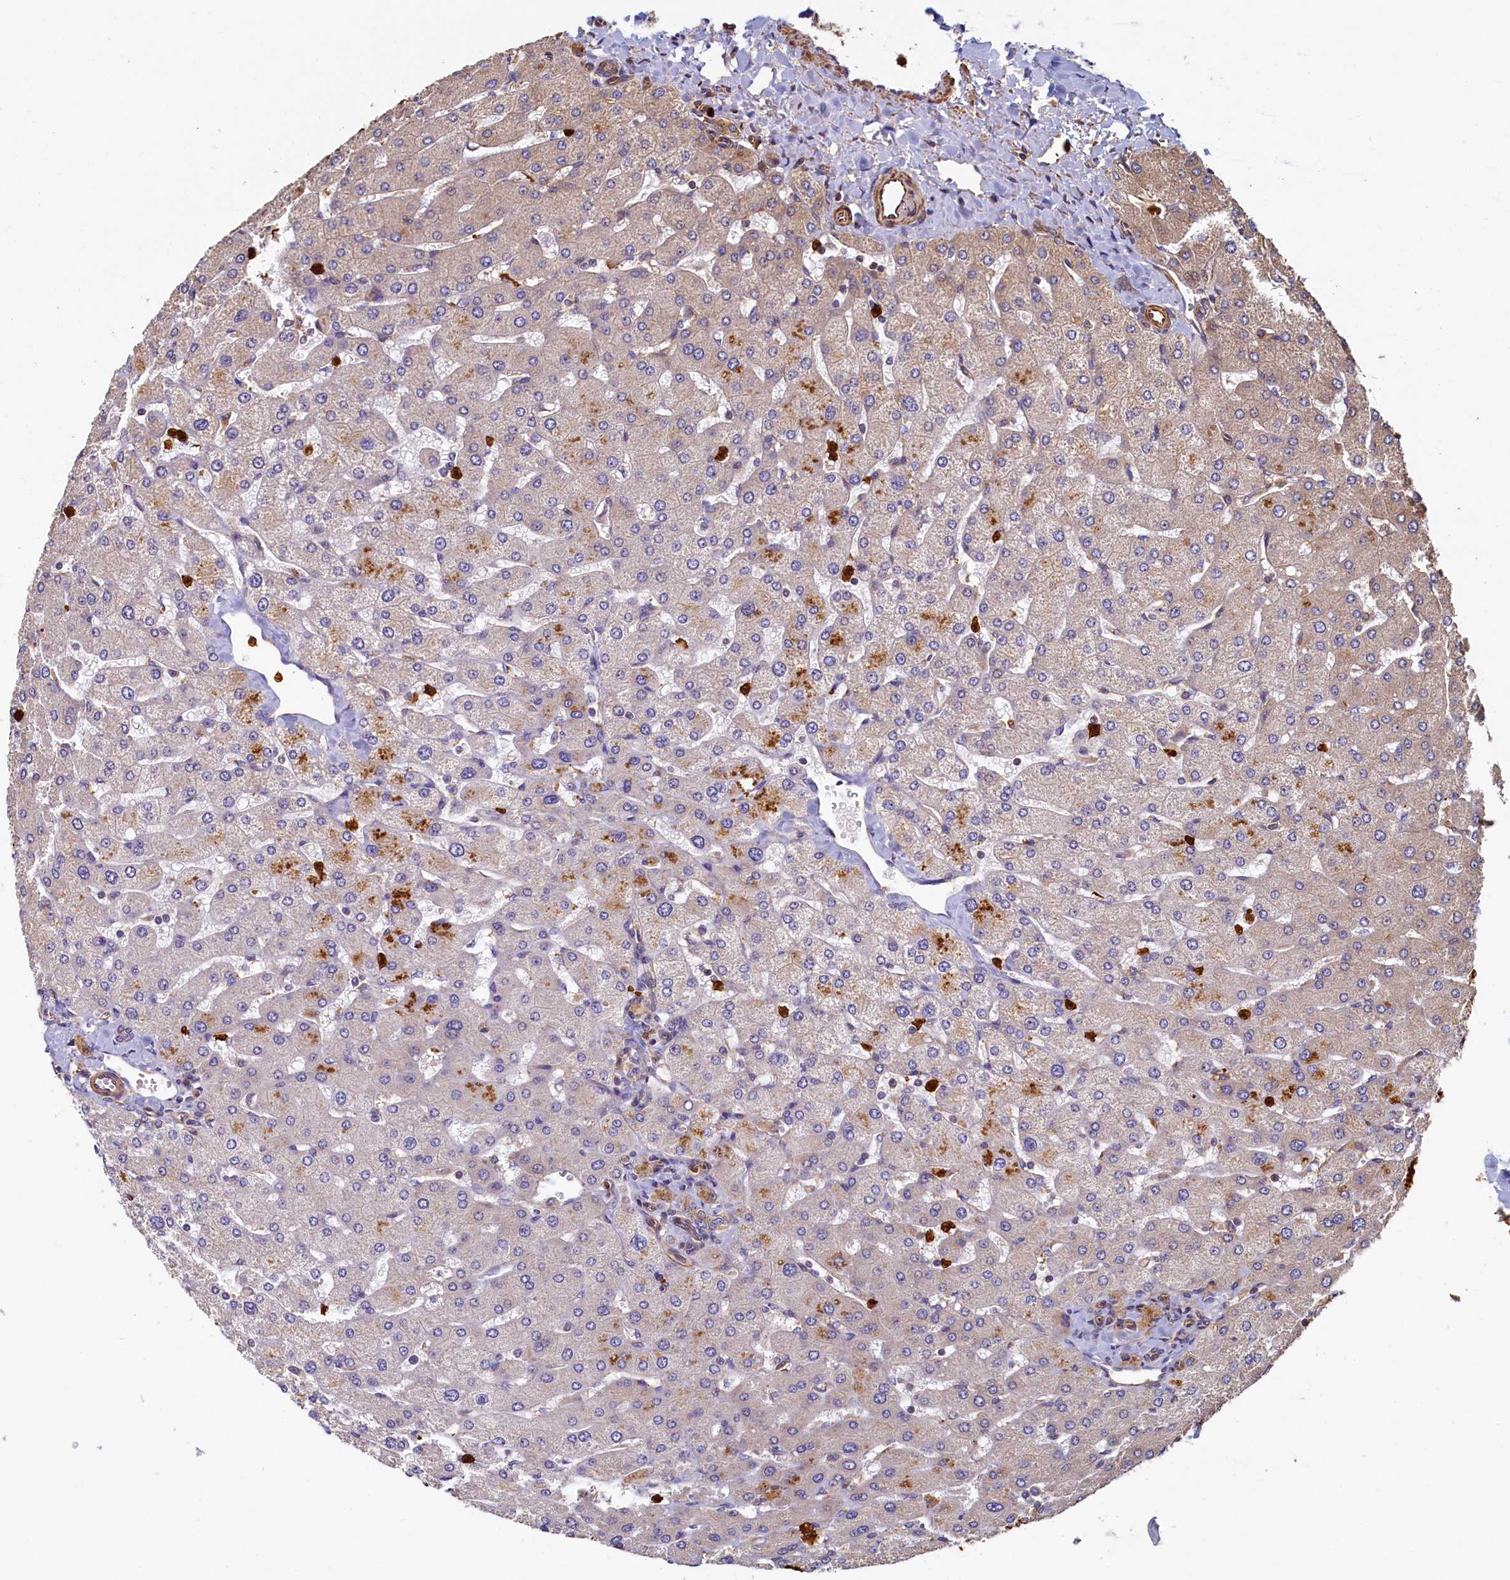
{"staining": {"intensity": "weak", "quantity": "25%-75%", "location": "cytoplasmic/membranous"}, "tissue": "liver", "cell_type": "Cholangiocytes", "image_type": "normal", "snomed": [{"axis": "morphology", "description": "Normal tissue, NOS"}, {"axis": "topography", "description": "Liver"}], "caption": "Immunohistochemistry (IHC) staining of benign liver, which exhibits low levels of weak cytoplasmic/membranous staining in approximately 25%-75% of cholangiocytes indicating weak cytoplasmic/membranous protein positivity. The staining was performed using DAB (brown) for protein detection and nuclei were counterstained in hematoxylin (blue).", "gene": "CCDC102B", "patient": {"sex": "male", "age": 55}}